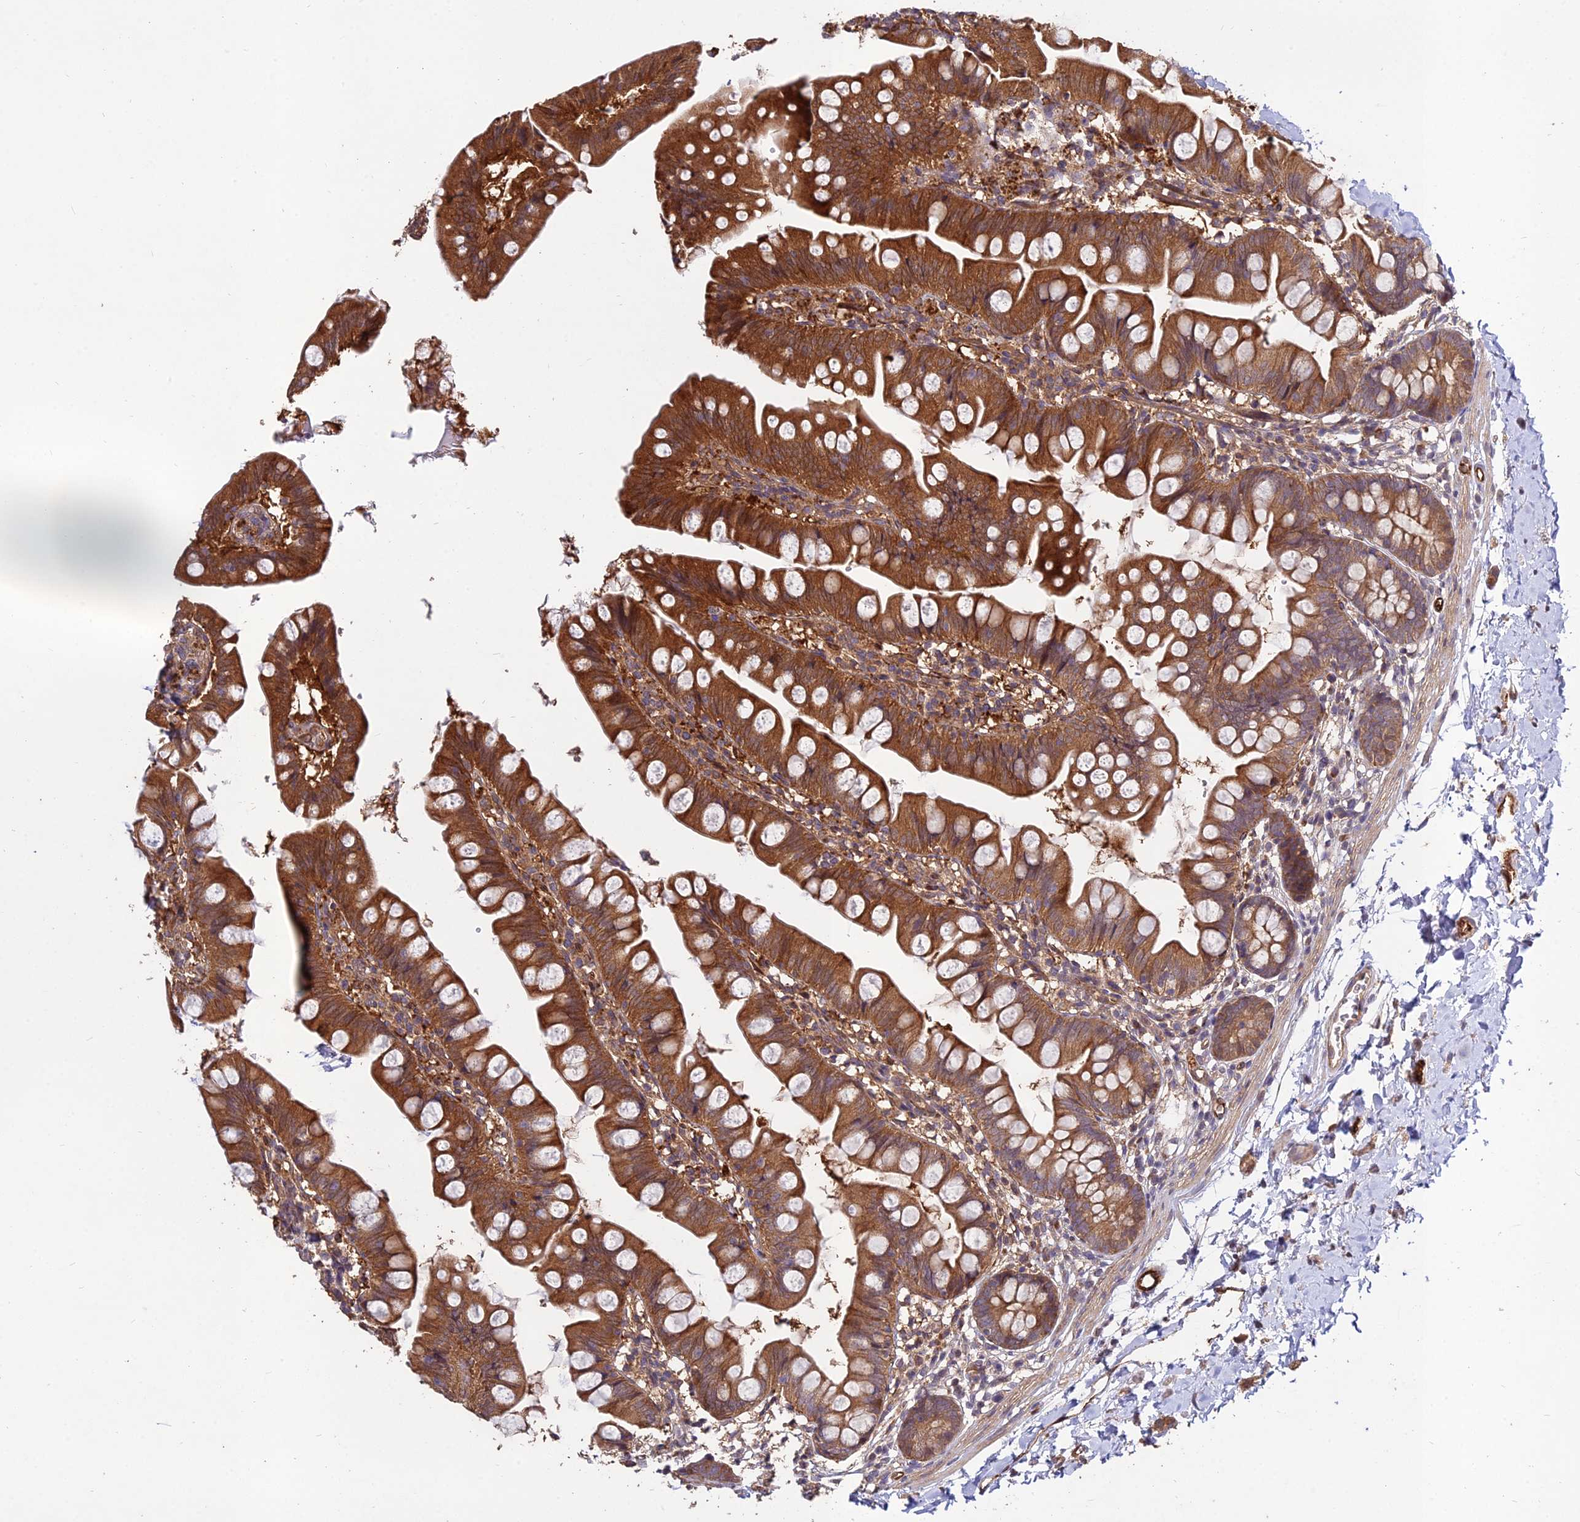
{"staining": {"intensity": "strong", "quantity": ">75%", "location": "cytoplasmic/membranous"}, "tissue": "small intestine", "cell_type": "Glandular cells", "image_type": "normal", "snomed": [{"axis": "morphology", "description": "Normal tissue, NOS"}, {"axis": "topography", "description": "Small intestine"}], "caption": "Strong cytoplasmic/membranous positivity for a protein is present in approximately >75% of glandular cells of unremarkable small intestine using IHC.", "gene": "GRTP1", "patient": {"sex": "male", "age": 7}}